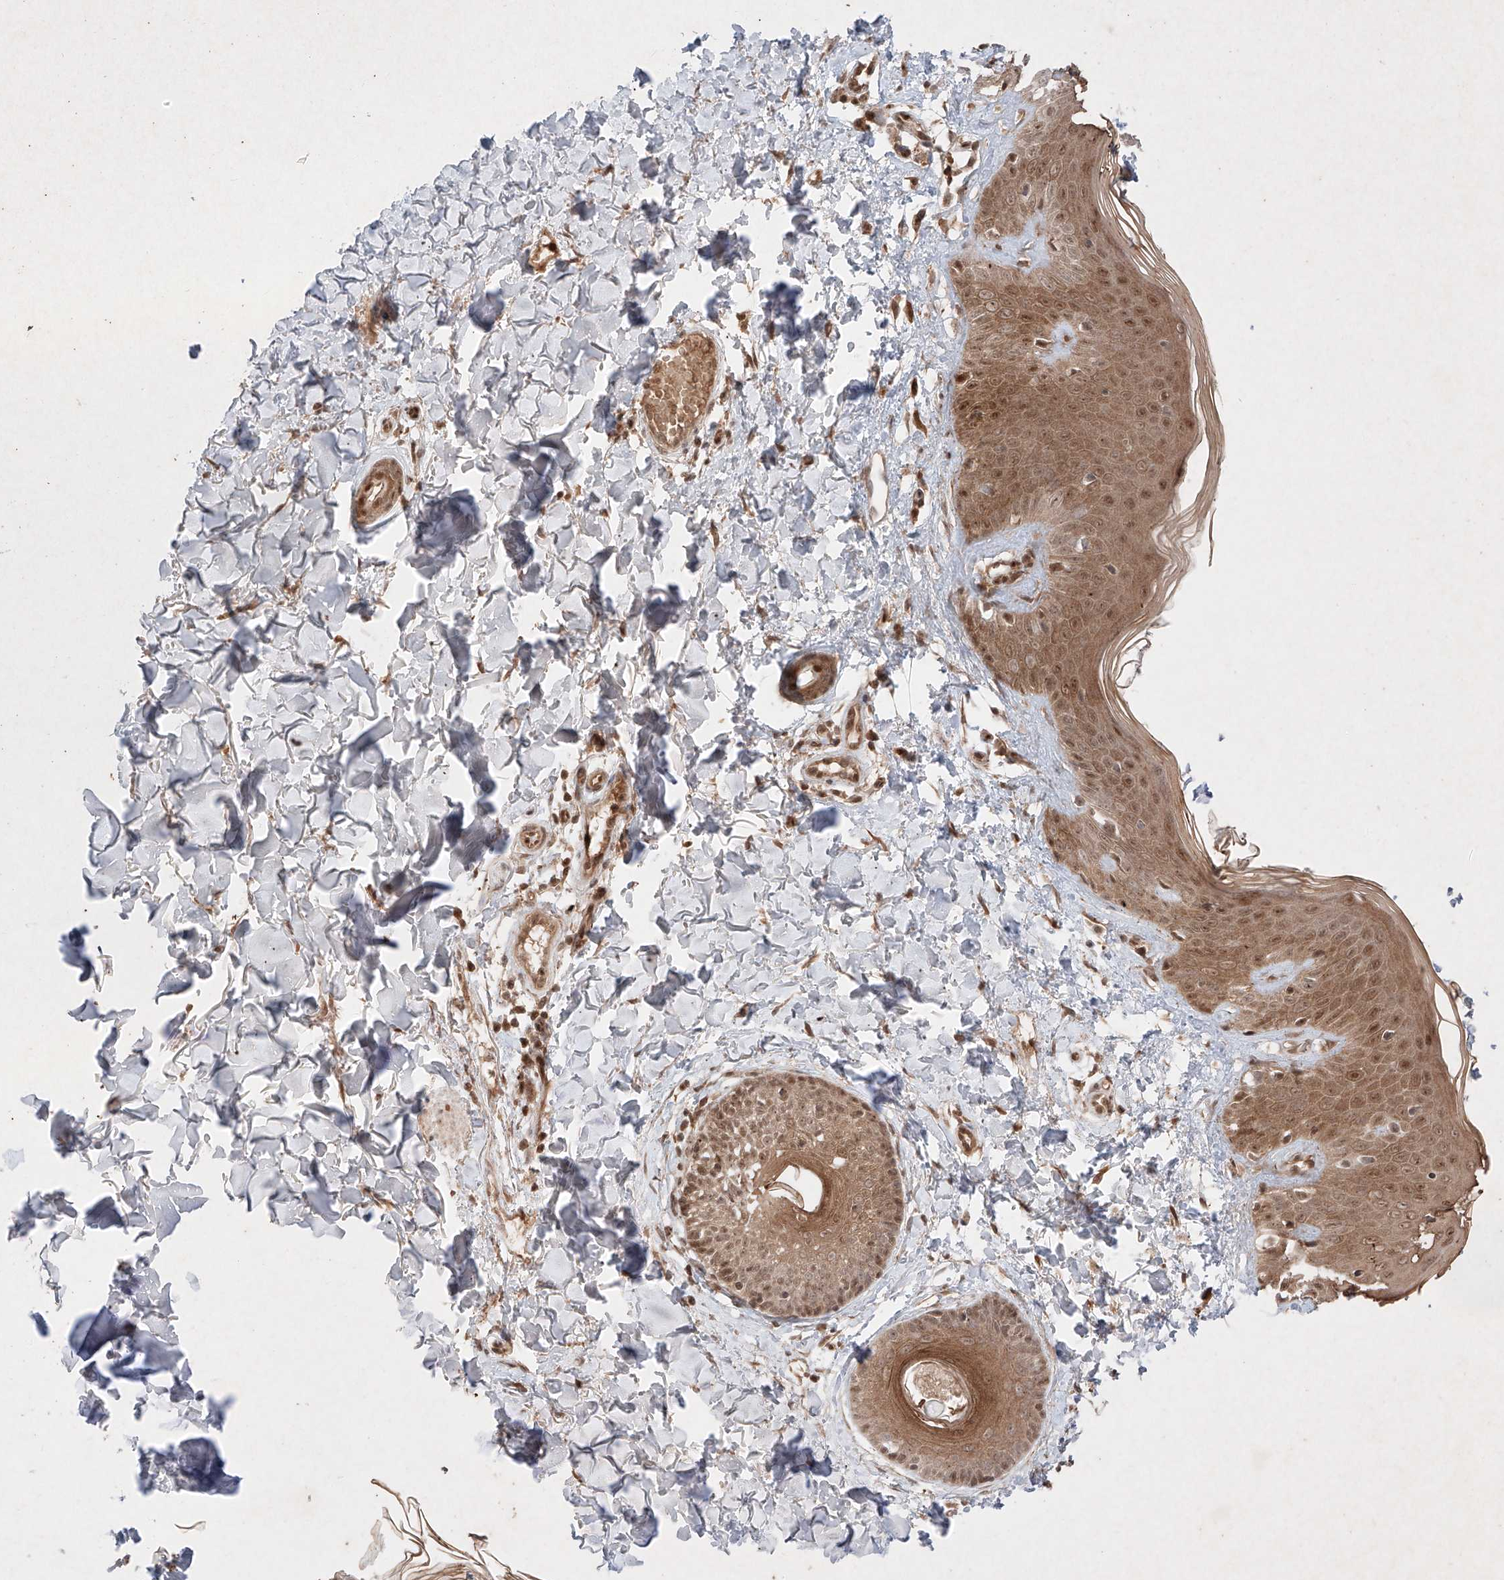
{"staining": {"intensity": "moderate", "quantity": ">75%", "location": "cytoplasmic/membranous,nuclear"}, "tissue": "skin", "cell_type": "Fibroblasts", "image_type": "normal", "snomed": [{"axis": "morphology", "description": "Normal tissue, NOS"}, {"axis": "topography", "description": "Skin"}], "caption": "An IHC histopathology image of normal tissue is shown. Protein staining in brown labels moderate cytoplasmic/membranous,nuclear positivity in skin within fibroblasts. Immunohistochemistry stains the protein in brown and the nuclei are stained blue.", "gene": "RNF31", "patient": {"sex": "male", "age": 37}}